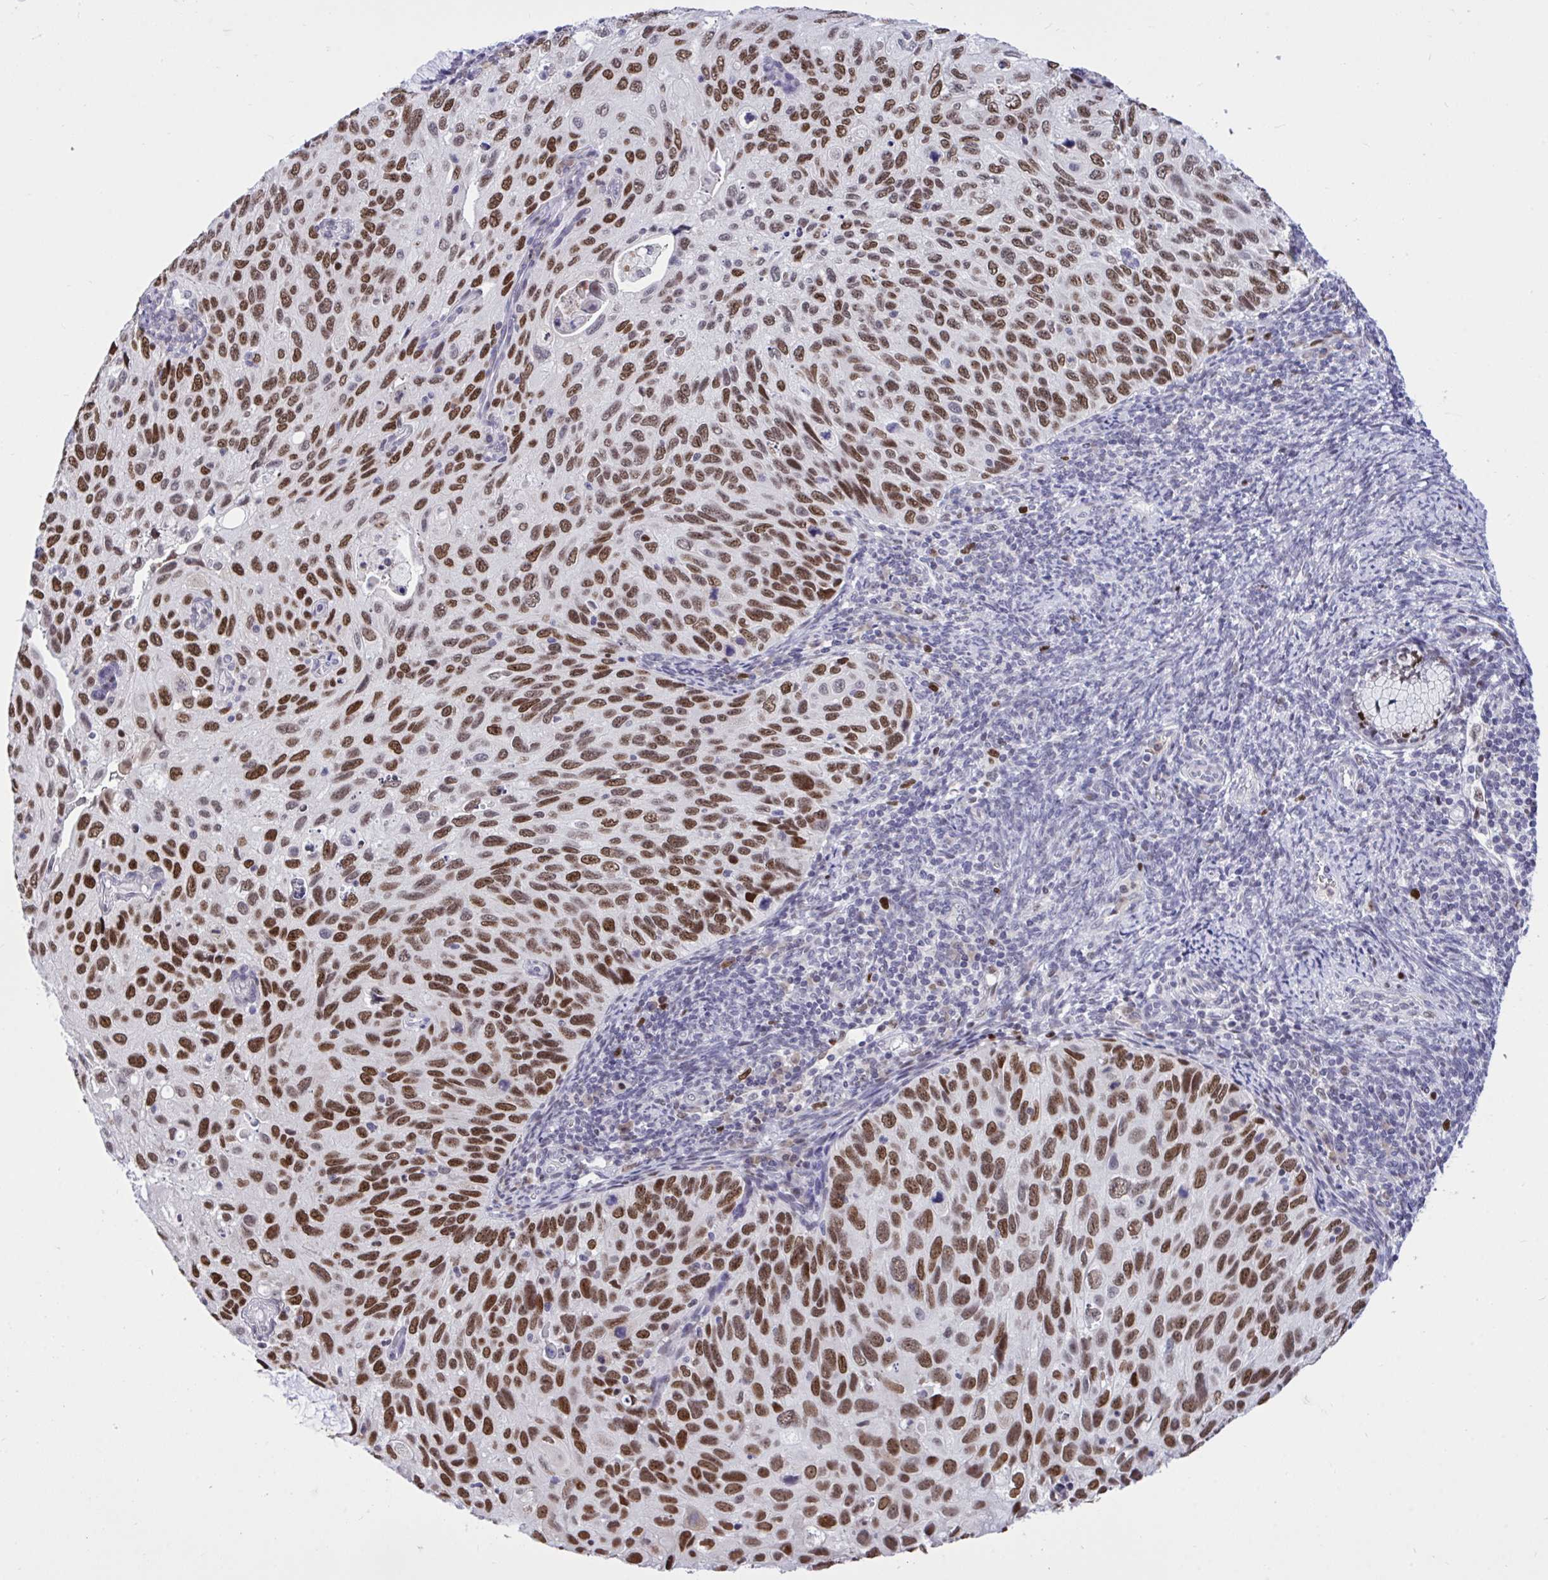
{"staining": {"intensity": "strong", "quantity": ">75%", "location": "nuclear"}, "tissue": "cervical cancer", "cell_type": "Tumor cells", "image_type": "cancer", "snomed": [{"axis": "morphology", "description": "Squamous cell carcinoma, NOS"}, {"axis": "topography", "description": "Cervix"}], "caption": "A brown stain shows strong nuclear expression of a protein in squamous cell carcinoma (cervical) tumor cells. (Stains: DAB (3,3'-diaminobenzidine) in brown, nuclei in blue, Microscopy: brightfield microscopy at high magnification).", "gene": "C1QL2", "patient": {"sex": "female", "age": 70}}